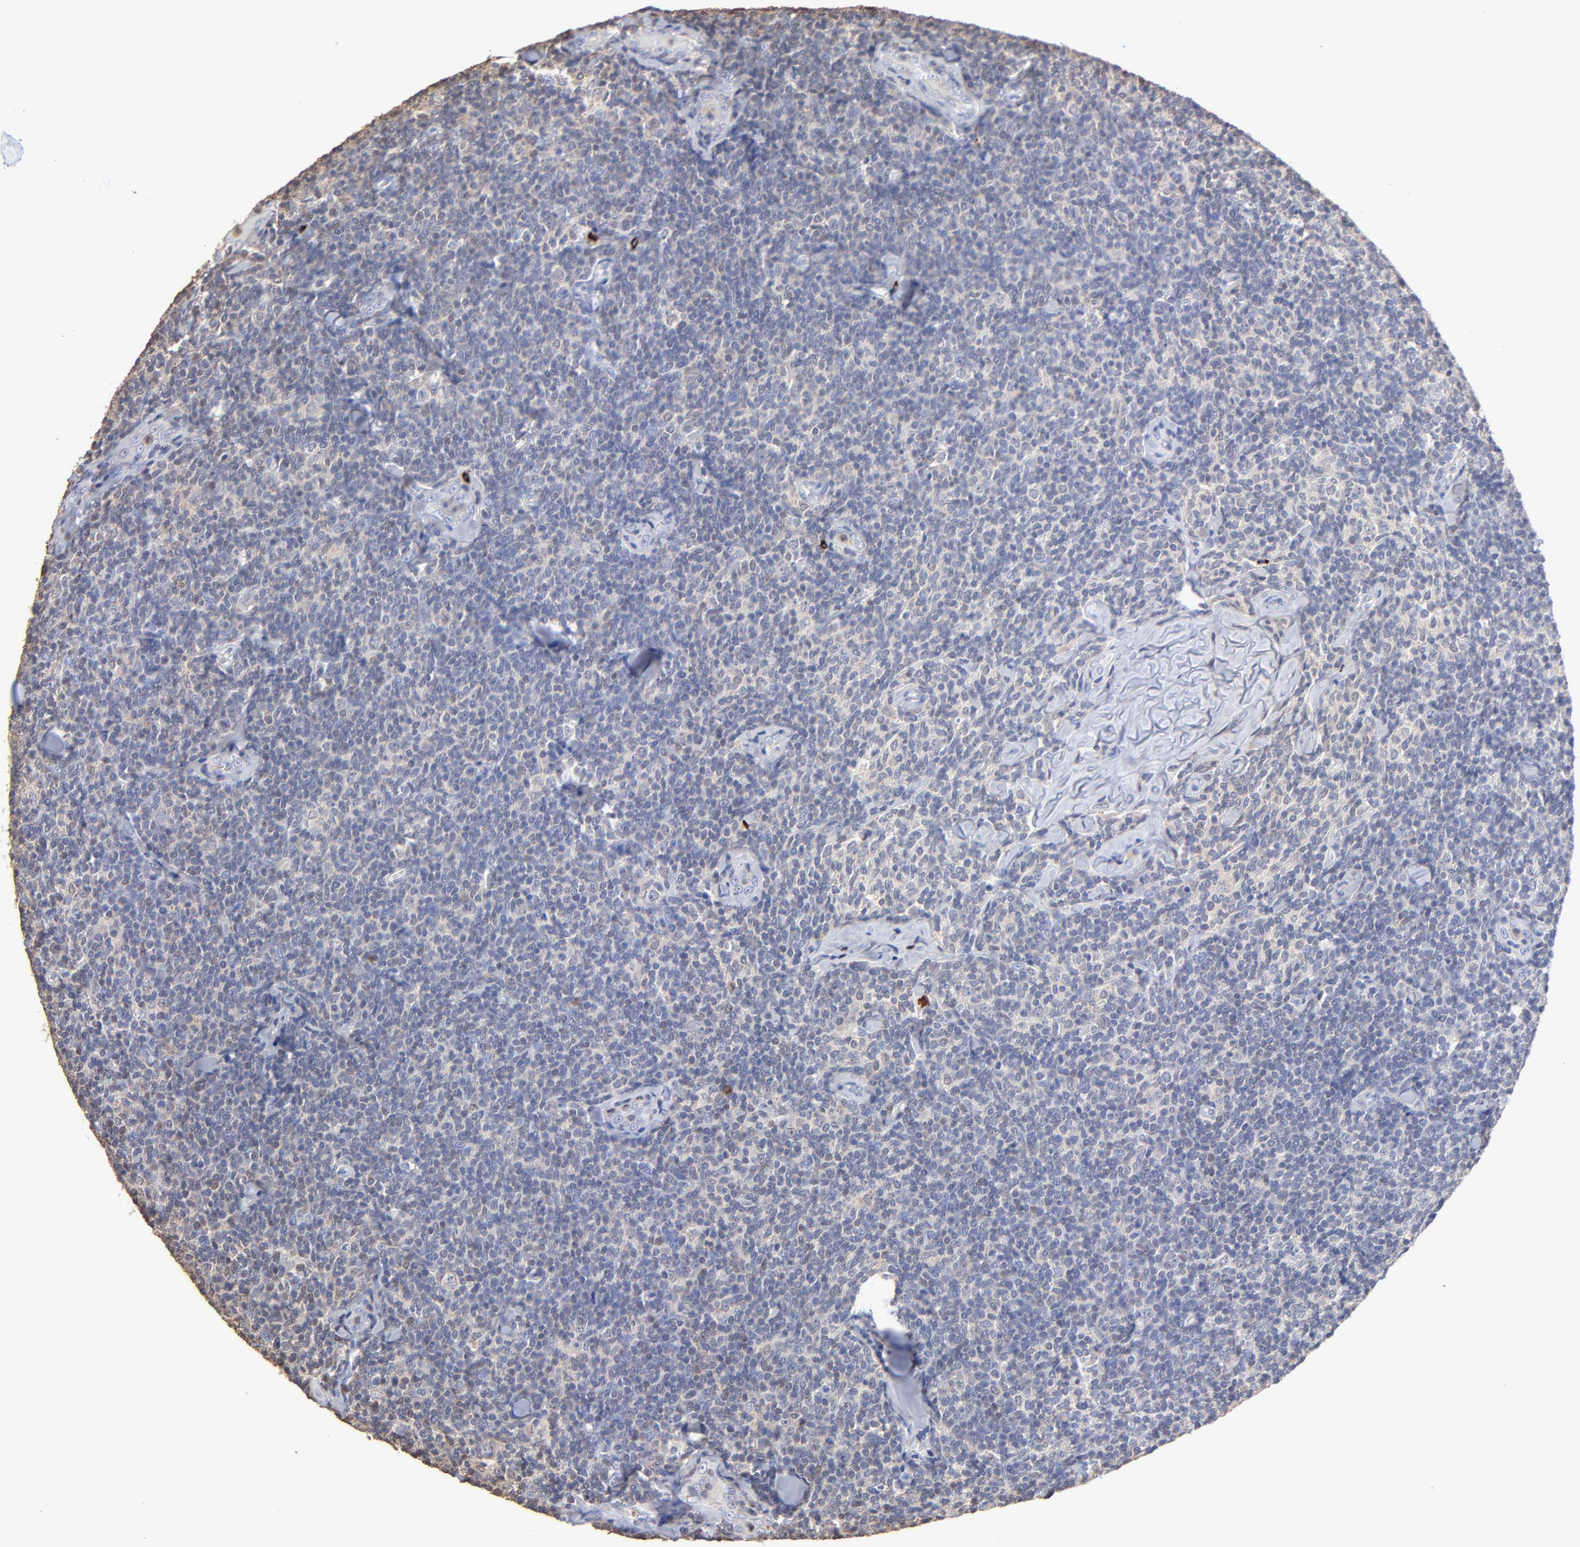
{"staining": {"intensity": "negative", "quantity": "none", "location": "none"}, "tissue": "lymphoma", "cell_type": "Tumor cells", "image_type": "cancer", "snomed": [{"axis": "morphology", "description": "Malignant lymphoma, non-Hodgkin's type, Low grade"}, {"axis": "topography", "description": "Lymph node"}], "caption": "Tumor cells show no significant expression in lymphoma.", "gene": "TBXT", "patient": {"sex": "female", "age": 56}}